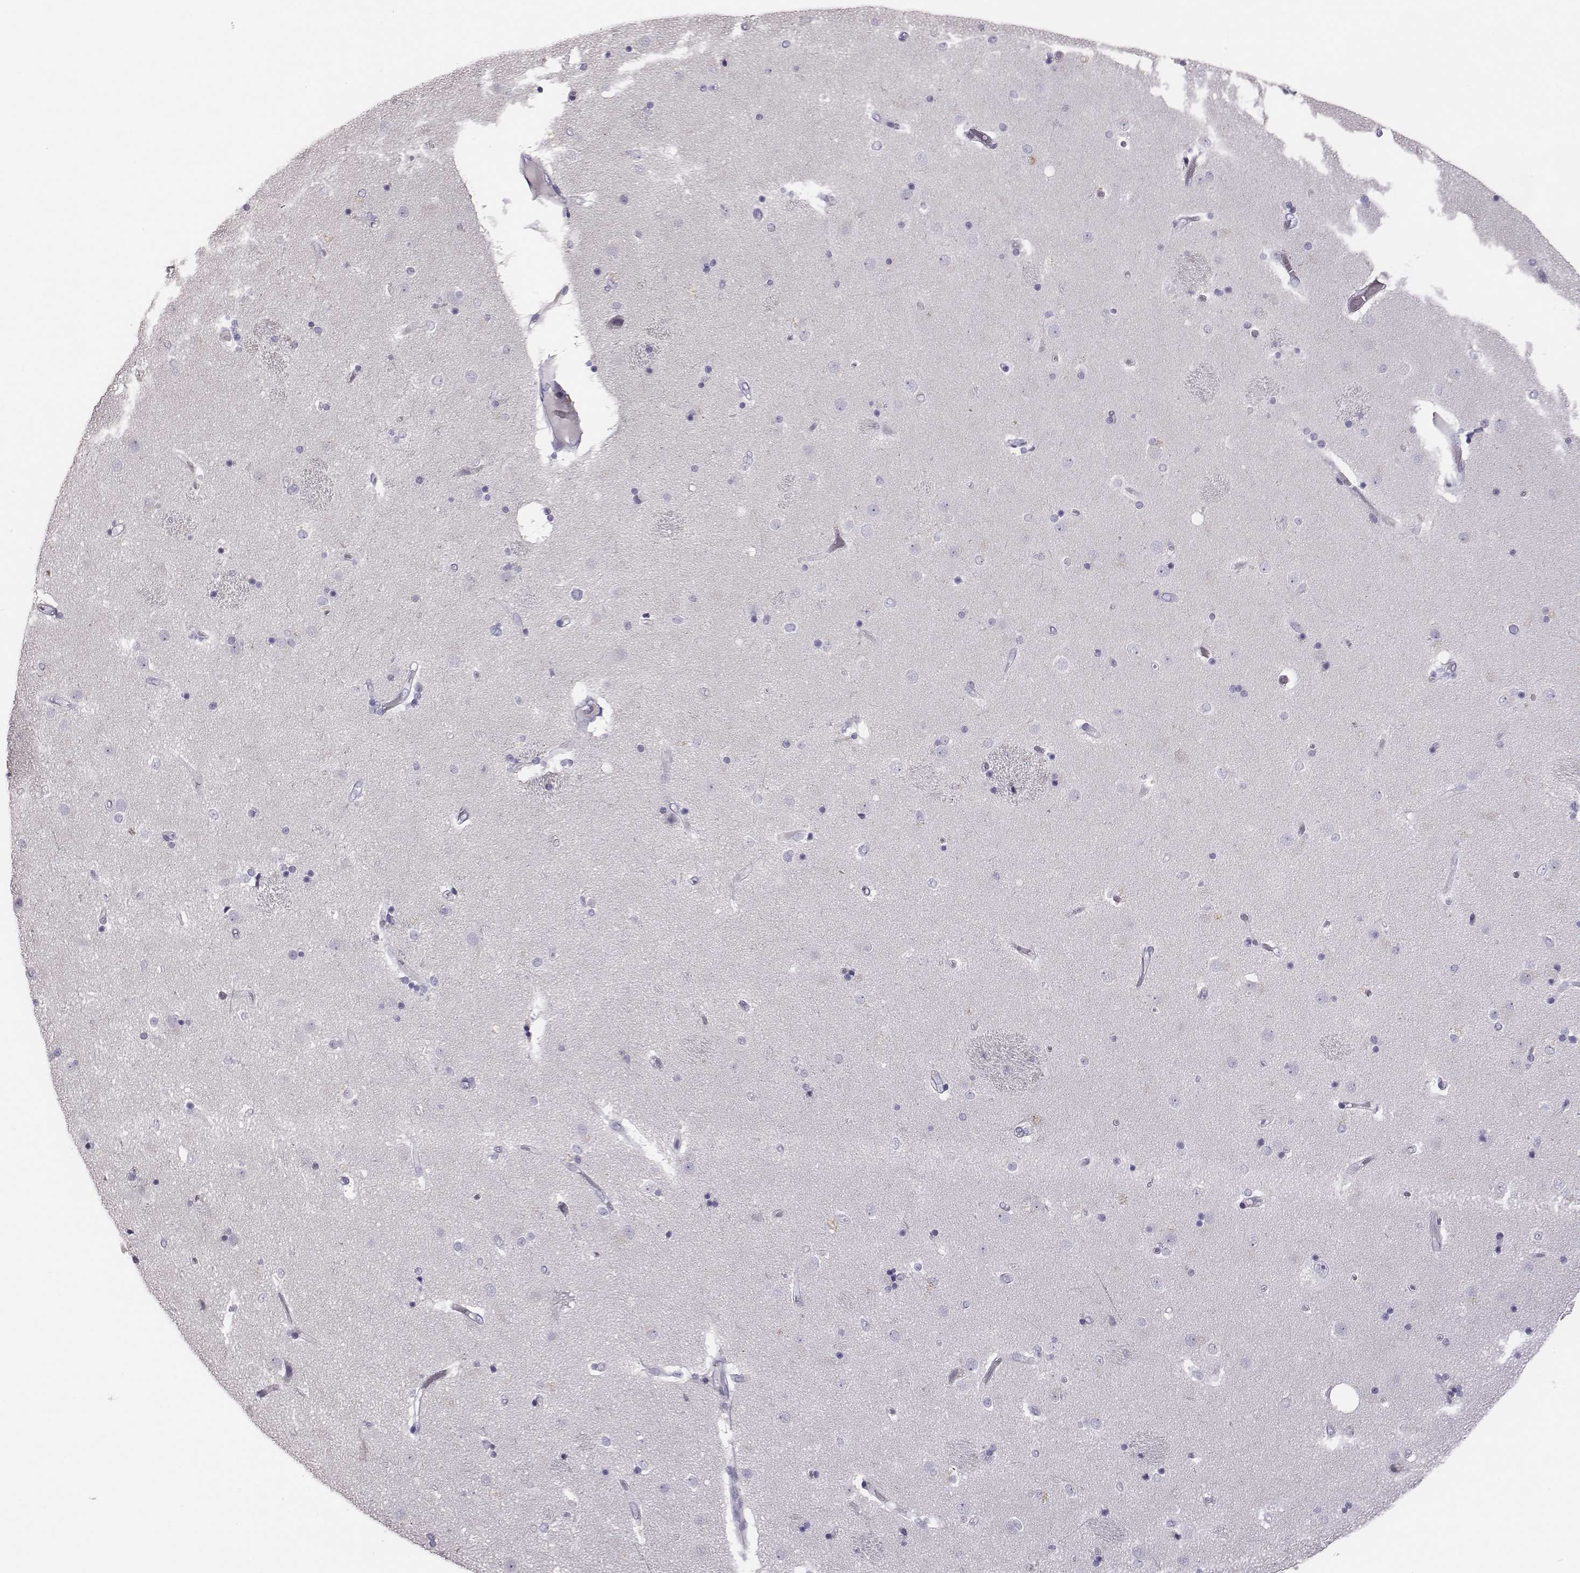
{"staining": {"intensity": "negative", "quantity": "none", "location": "none"}, "tissue": "caudate", "cell_type": "Glial cells", "image_type": "normal", "snomed": [{"axis": "morphology", "description": "Normal tissue, NOS"}, {"axis": "topography", "description": "Lateral ventricle wall"}], "caption": "Protein analysis of benign caudate reveals no significant positivity in glial cells.", "gene": "ENSG00000290147", "patient": {"sex": "female", "age": 71}}